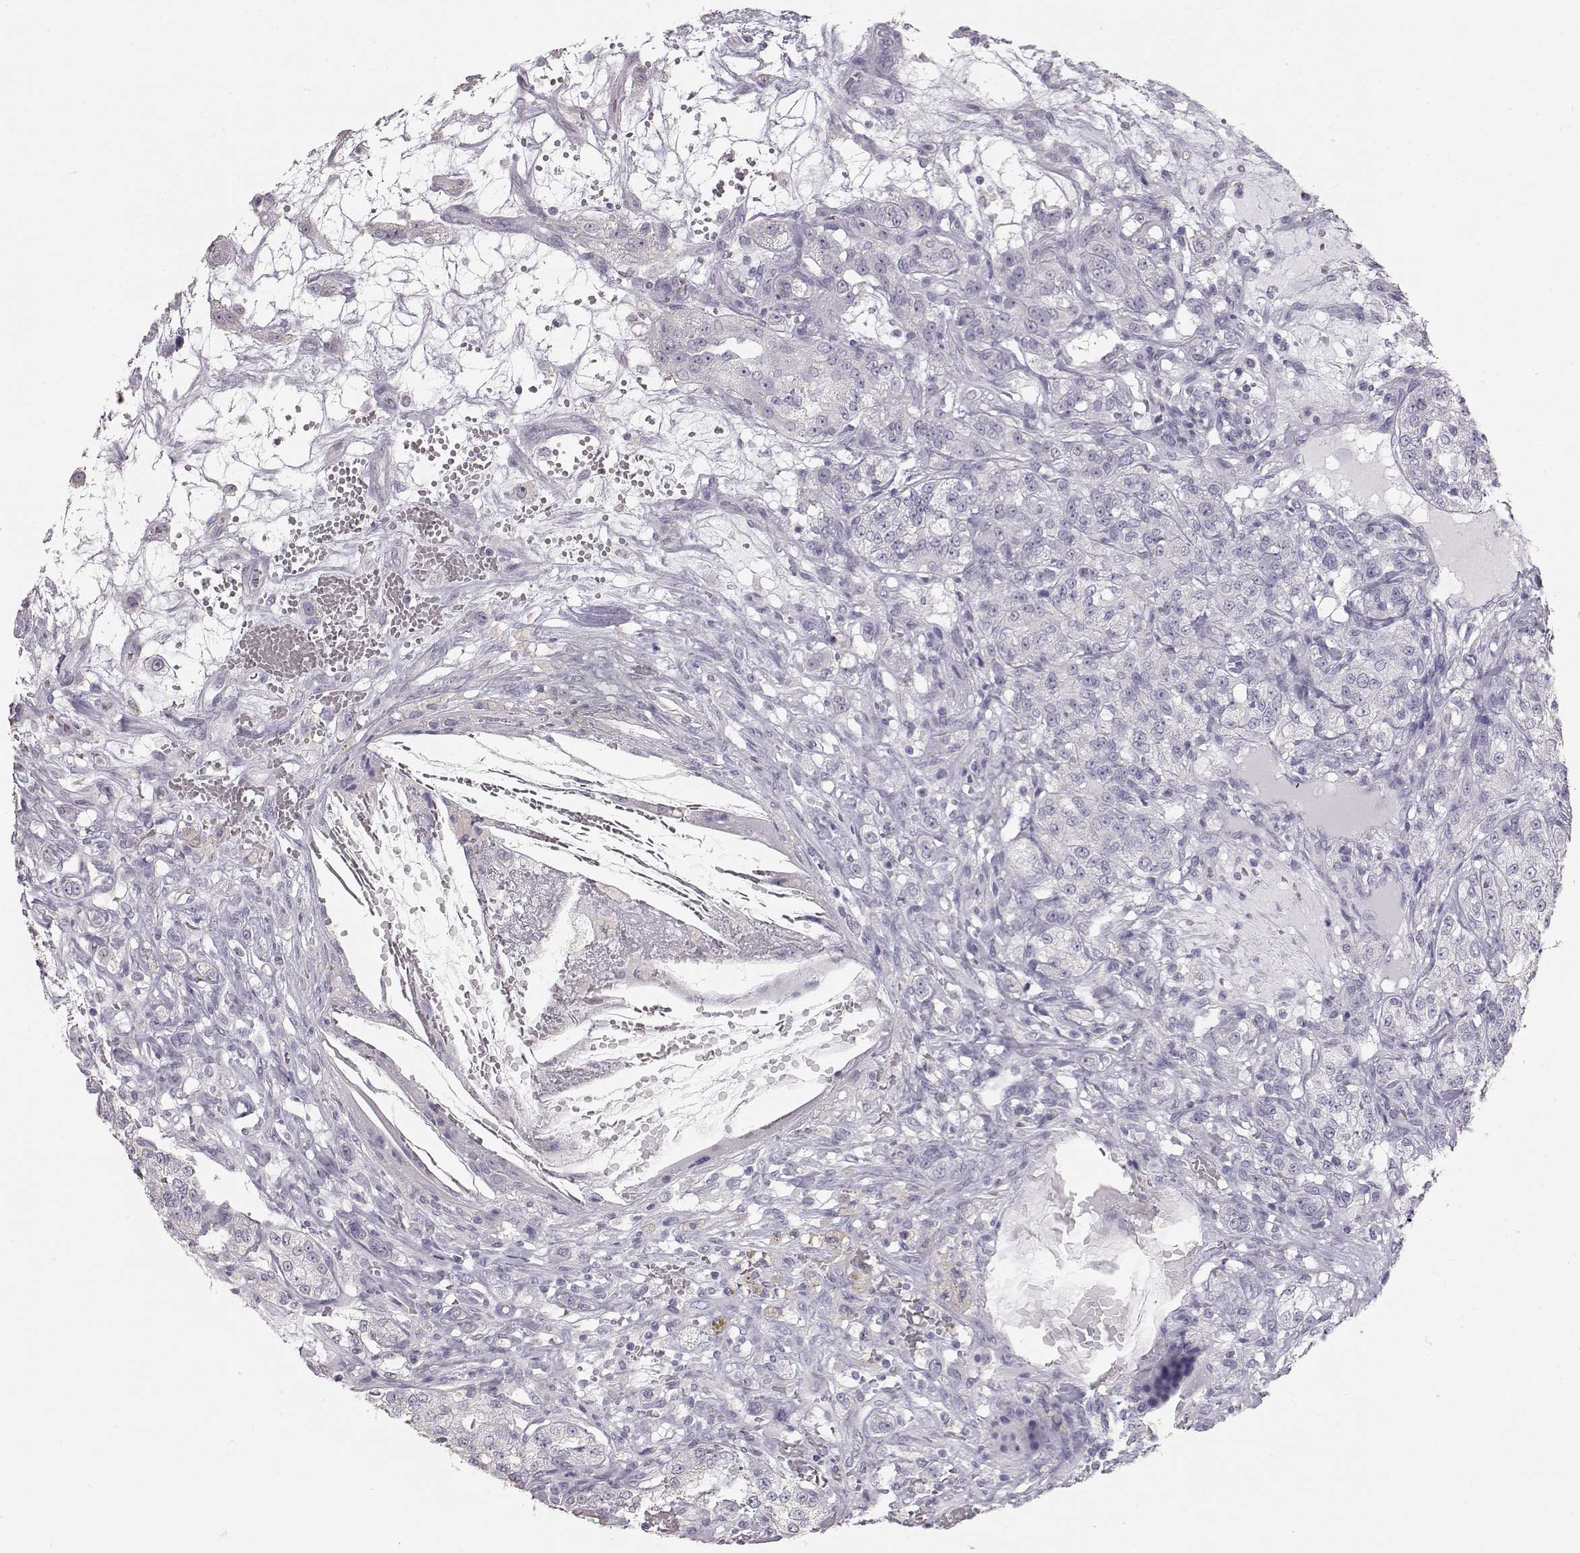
{"staining": {"intensity": "negative", "quantity": "none", "location": "none"}, "tissue": "renal cancer", "cell_type": "Tumor cells", "image_type": "cancer", "snomed": [{"axis": "morphology", "description": "Adenocarcinoma, NOS"}, {"axis": "topography", "description": "Kidney"}], "caption": "Human renal cancer stained for a protein using IHC reveals no expression in tumor cells.", "gene": "KRT33A", "patient": {"sex": "female", "age": 63}}